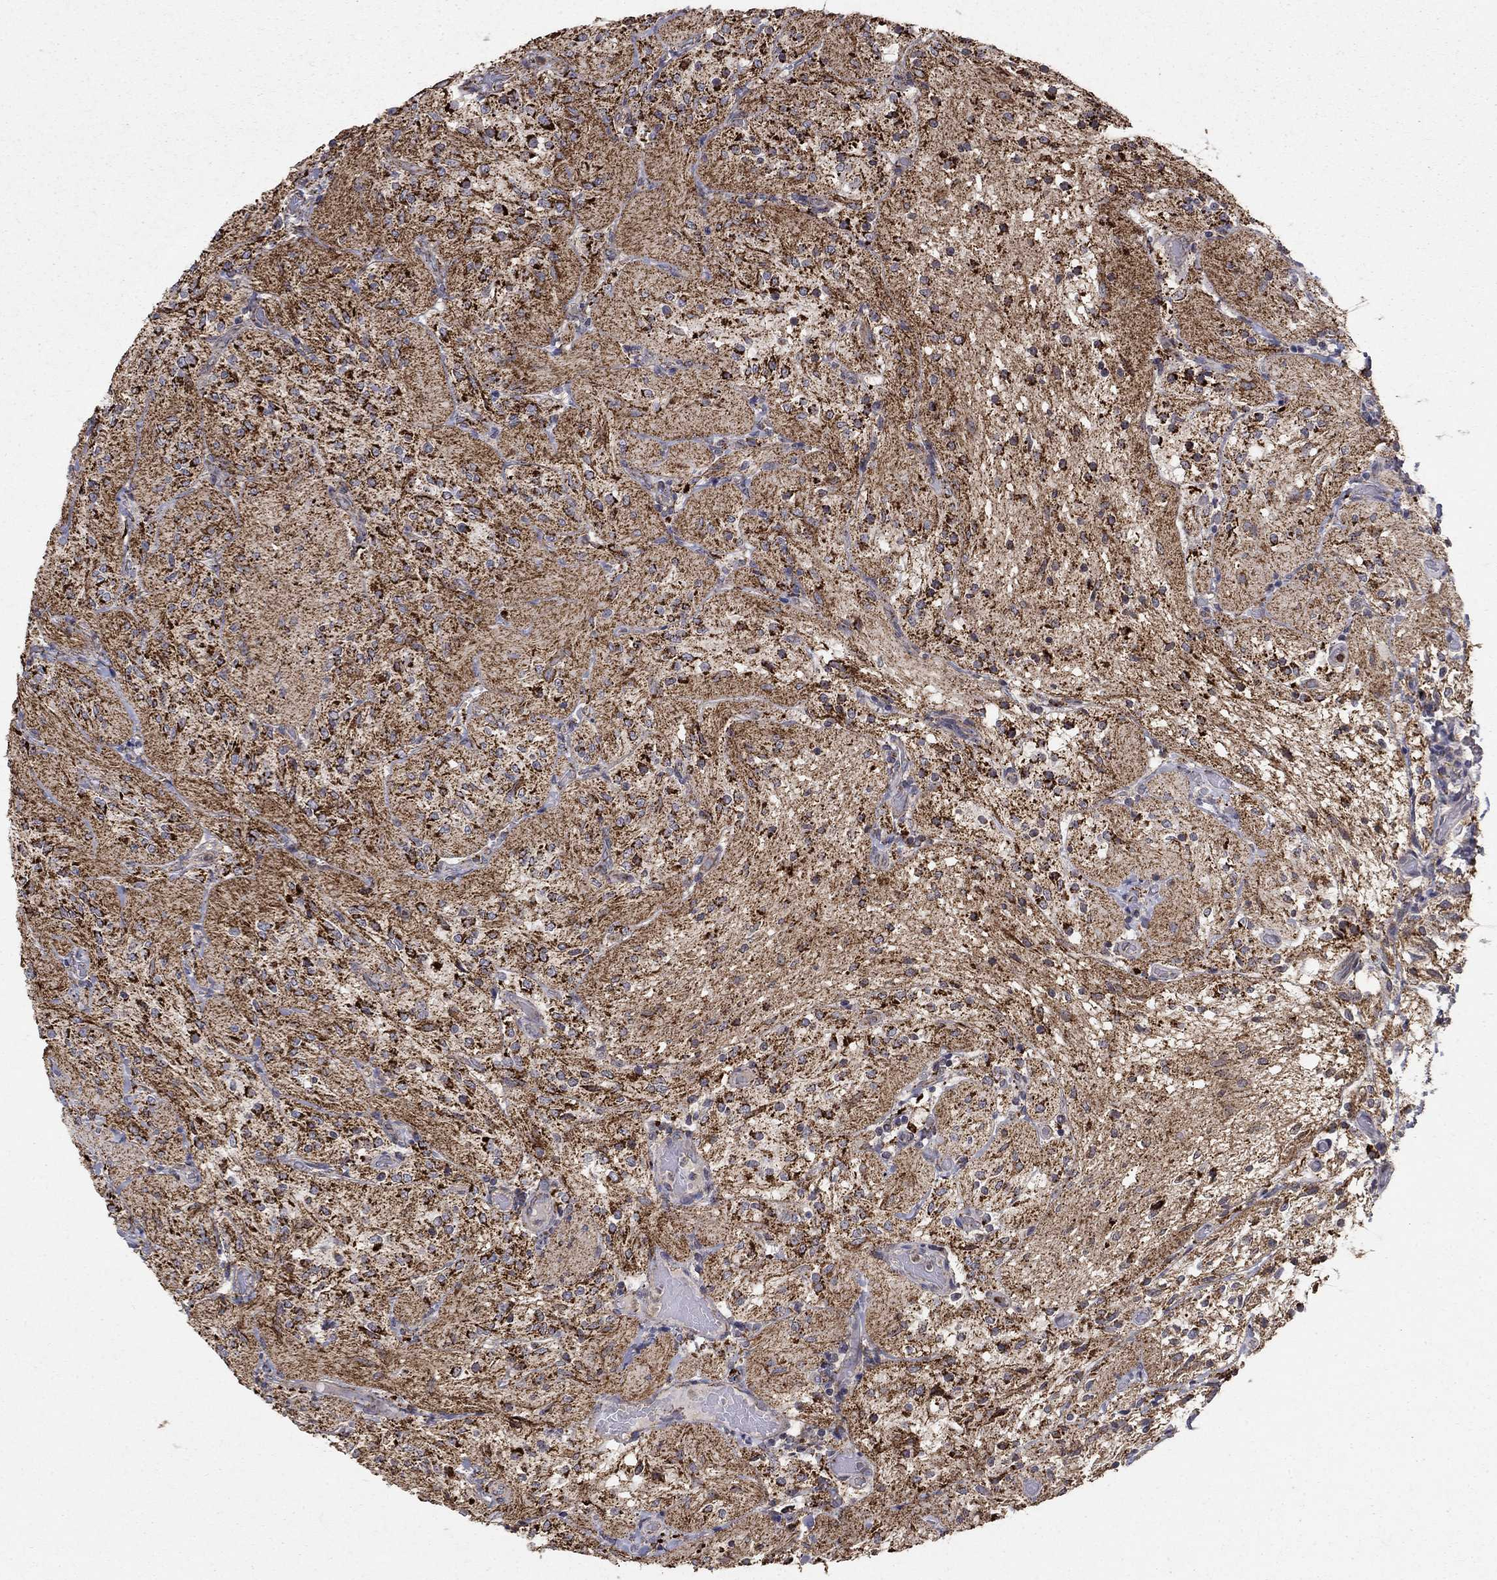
{"staining": {"intensity": "strong", "quantity": ">75%", "location": "cytoplasmic/membranous"}, "tissue": "glioma", "cell_type": "Tumor cells", "image_type": "cancer", "snomed": [{"axis": "morphology", "description": "Glioma, malignant, Low grade"}, {"axis": "topography", "description": "Brain"}], "caption": "A photomicrograph showing strong cytoplasmic/membranous positivity in about >75% of tumor cells in malignant glioma (low-grade), as visualized by brown immunohistochemical staining.", "gene": "GCSH", "patient": {"sex": "male", "age": 3}}